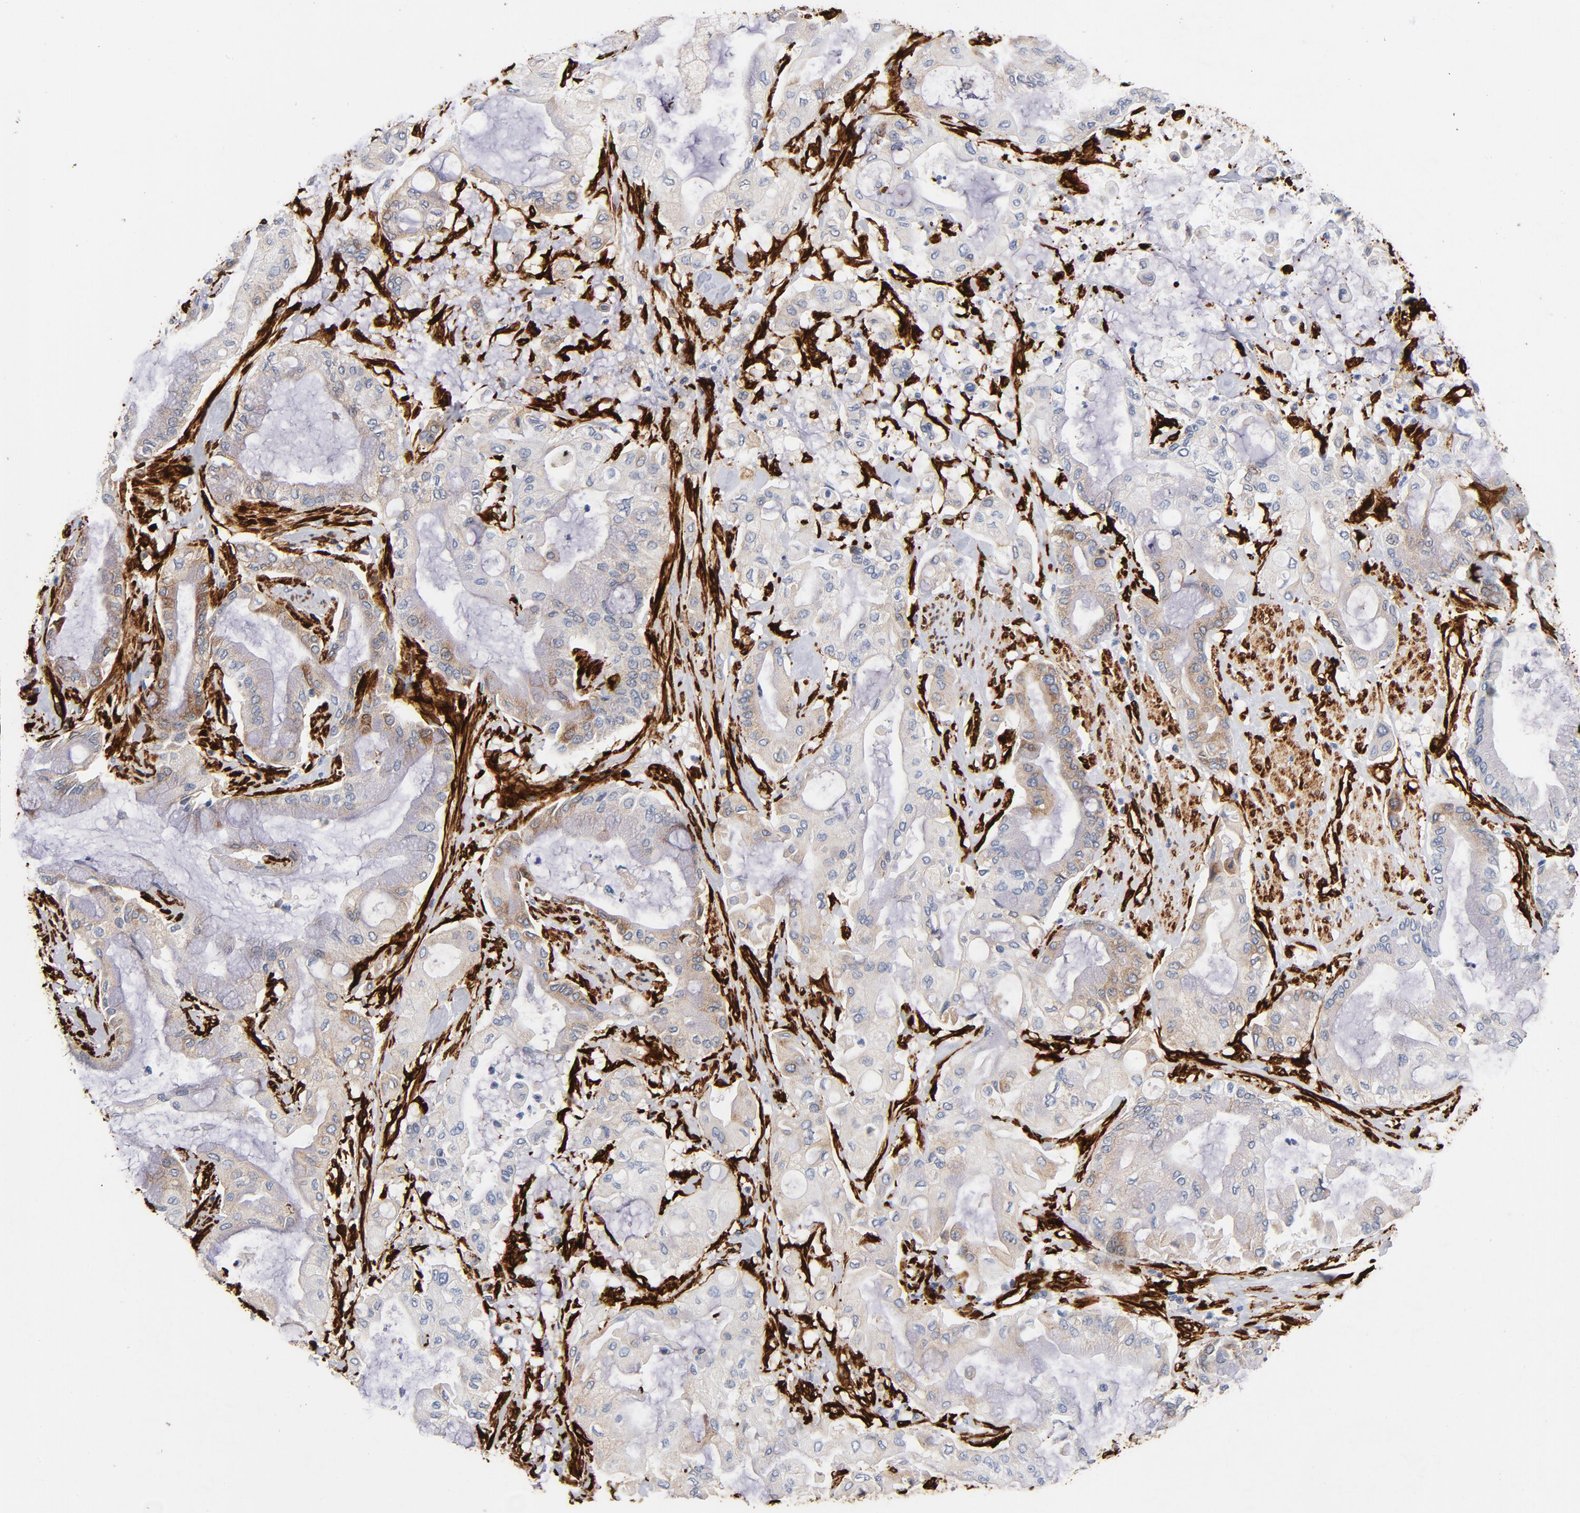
{"staining": {"intensity": "weak", "quantity": ">75%", "location": "cytoplasmic/membranous"}, "tissue": "pancreatic cancer", "cell_type": "Tumor cells", "image_type": "cancer", "snomed": [{"axis": "morphology", "description": "Adenocarcinoma, NOS"}, {"axis": "morphology", "description": "Adenocarcinoma, metastatic, NOS"}, {"axis": "topography", "description": "Lymph node"}, {"axis": "topography", "description": "Pancreas"}, {"axis": "topography", "description": "Duodenum"}], "caption": "An image of adenocarcinoma (pancreatic) stained for a protein displays weak cytoplasmic/membranous brown staining in tumor cells.", "gene": "SERPINH1", "patient": {"sex": "female", "age": 64}}